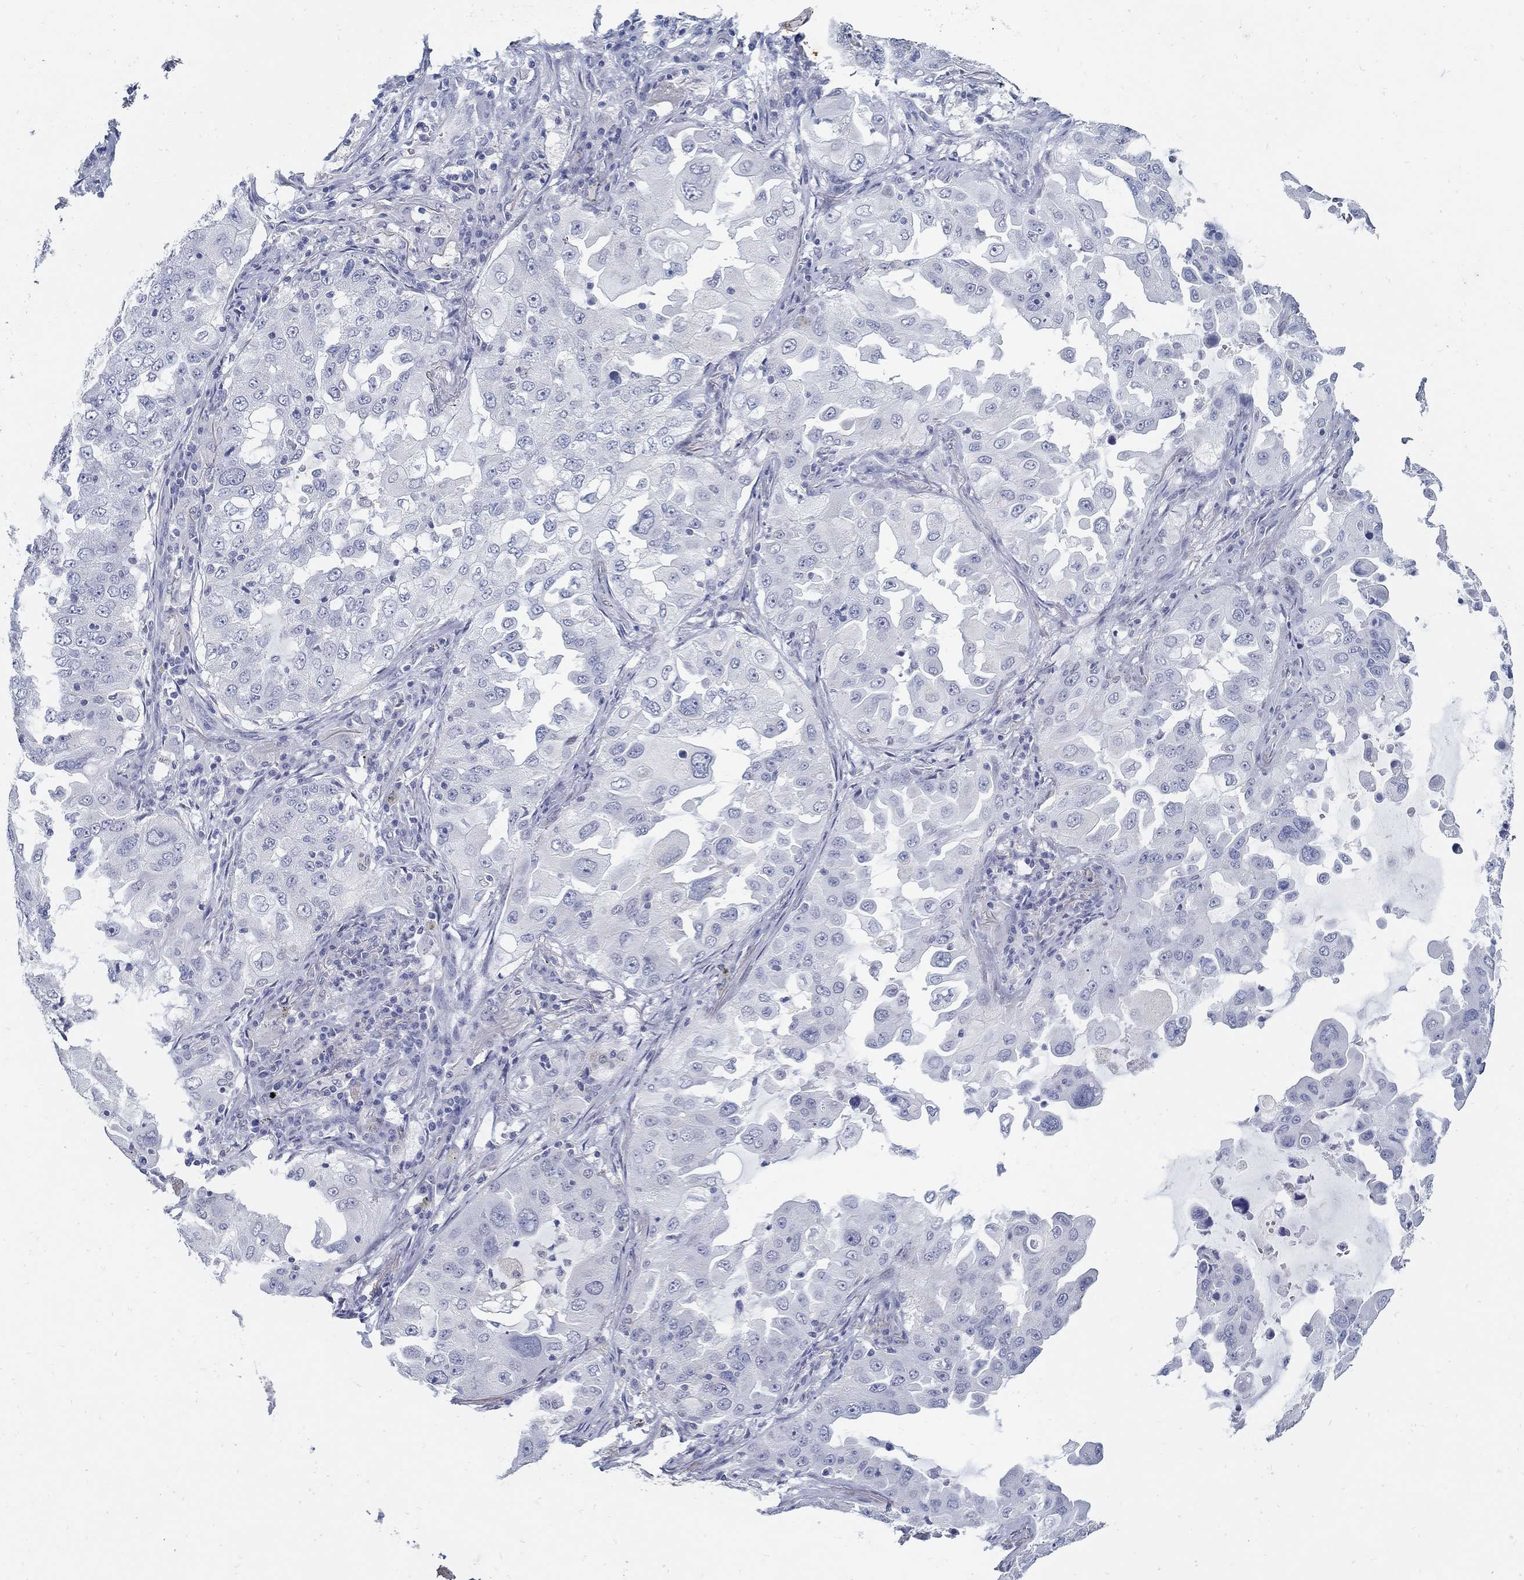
{"staining": {"intensity": "negative", "quantity": "none", "location": "none"}, "tissue": "lung cancer", "cell_type": "Tumor cells", "image_type": "cancer", "snomed": [{"axis": "morphology", "description": "Adenocarcinoma, NOS"}, {"axis": "topography", "description": "Lung"}], "caption": "An IHC micrograph of lung cancer is shown. There is no staining in tumor cells of lung cancer.", "gene": "USP29", "patient": {"sex": "female", "age": 61}}